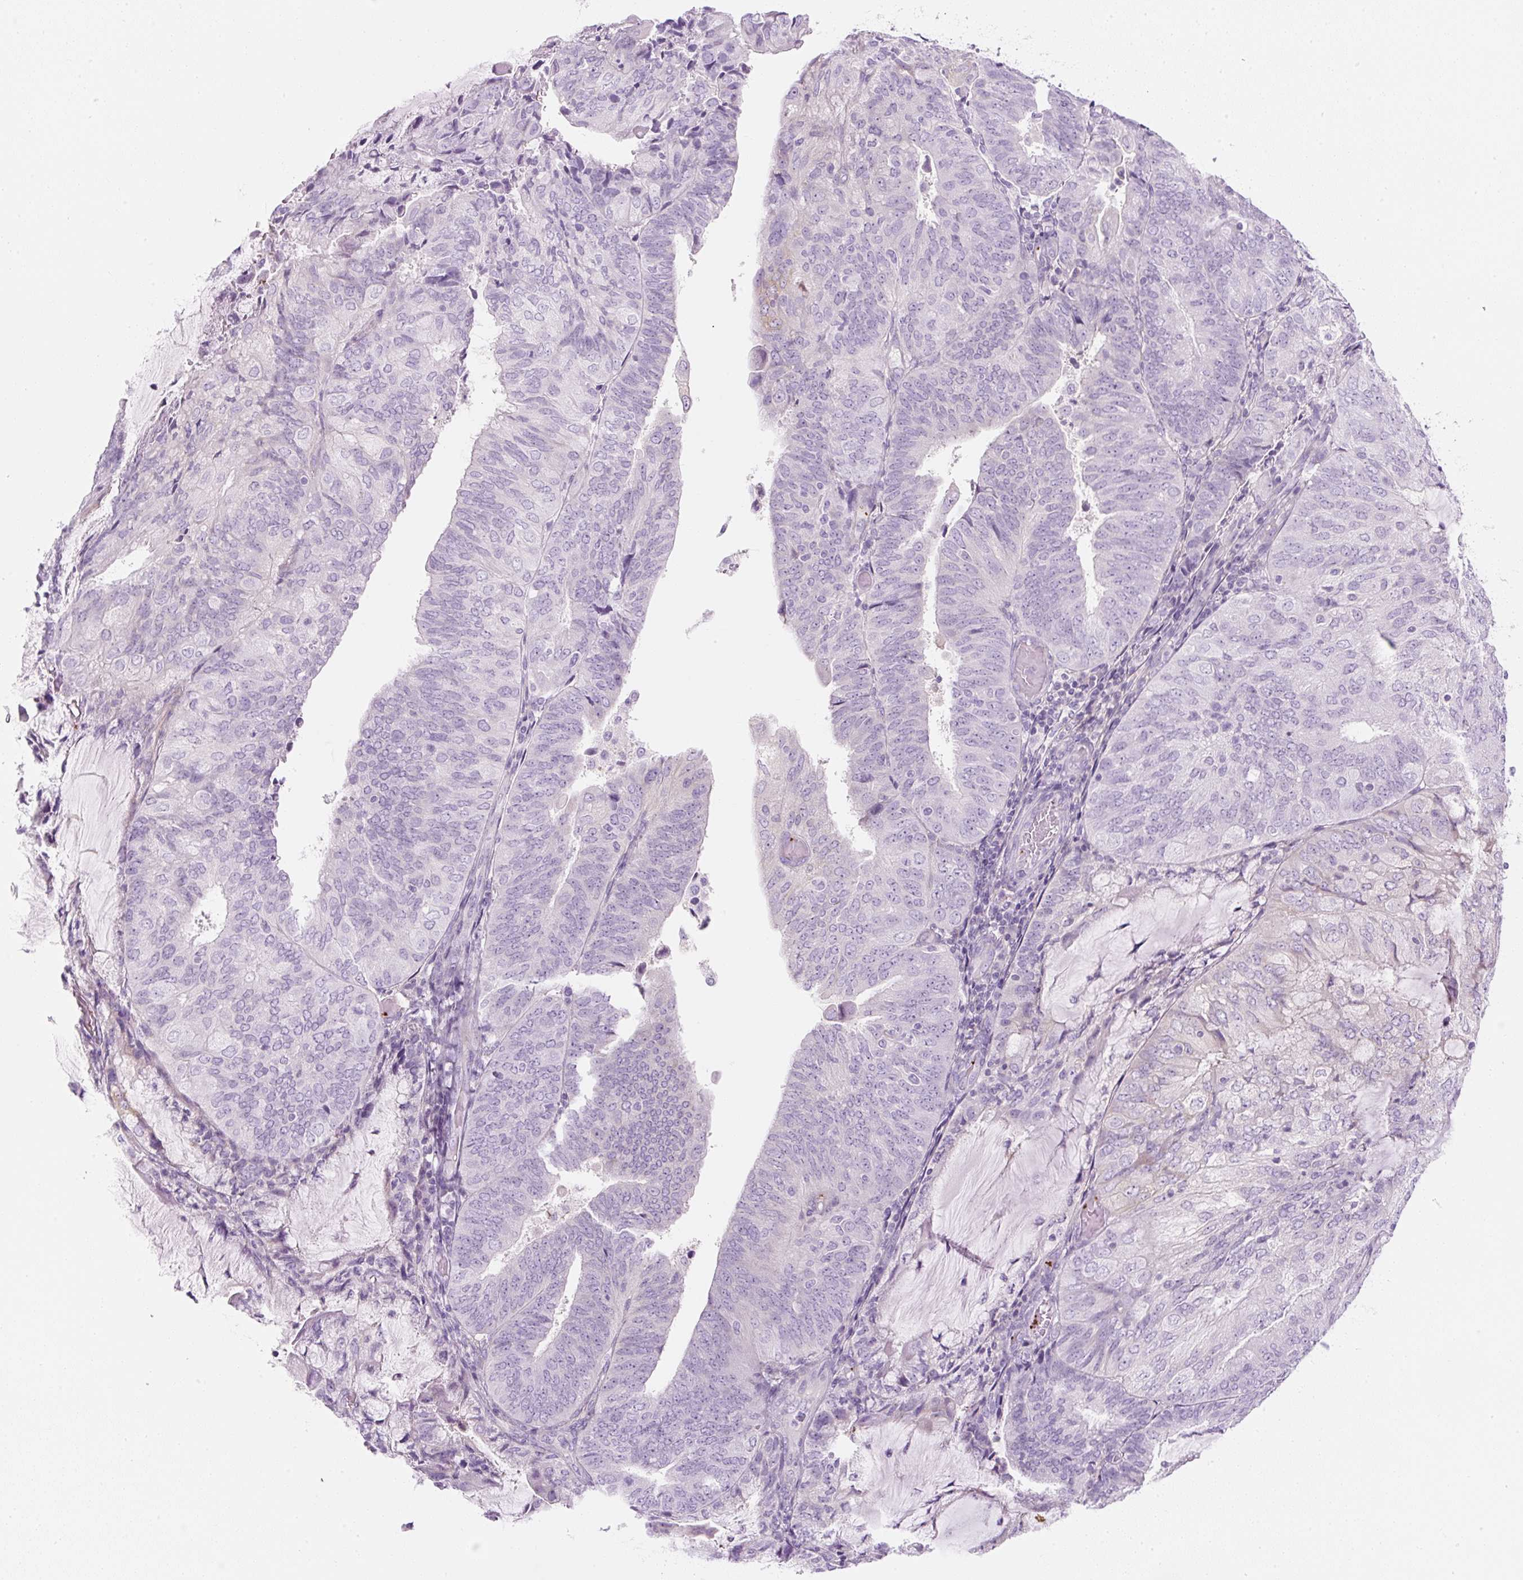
{"staining": {"intensity": "negative", "quantity": "none", "location": "none"}, "tissue": "endometrial cancer", "cell_type": "Tumor cells", "image_type": "cancer", "snomed": [{"axis": "morphology", "description": "Adenocarcinoma, NOS"}, {"axis": "topography", "description": "Endometrium"}], "caption": "Adenocarcinoma (endometrial) was stained to show a protein in brown. There is no significant expression in tumor cells.", "gene": "PF4V1", "patient": {"sex": "female", "age": 81}}